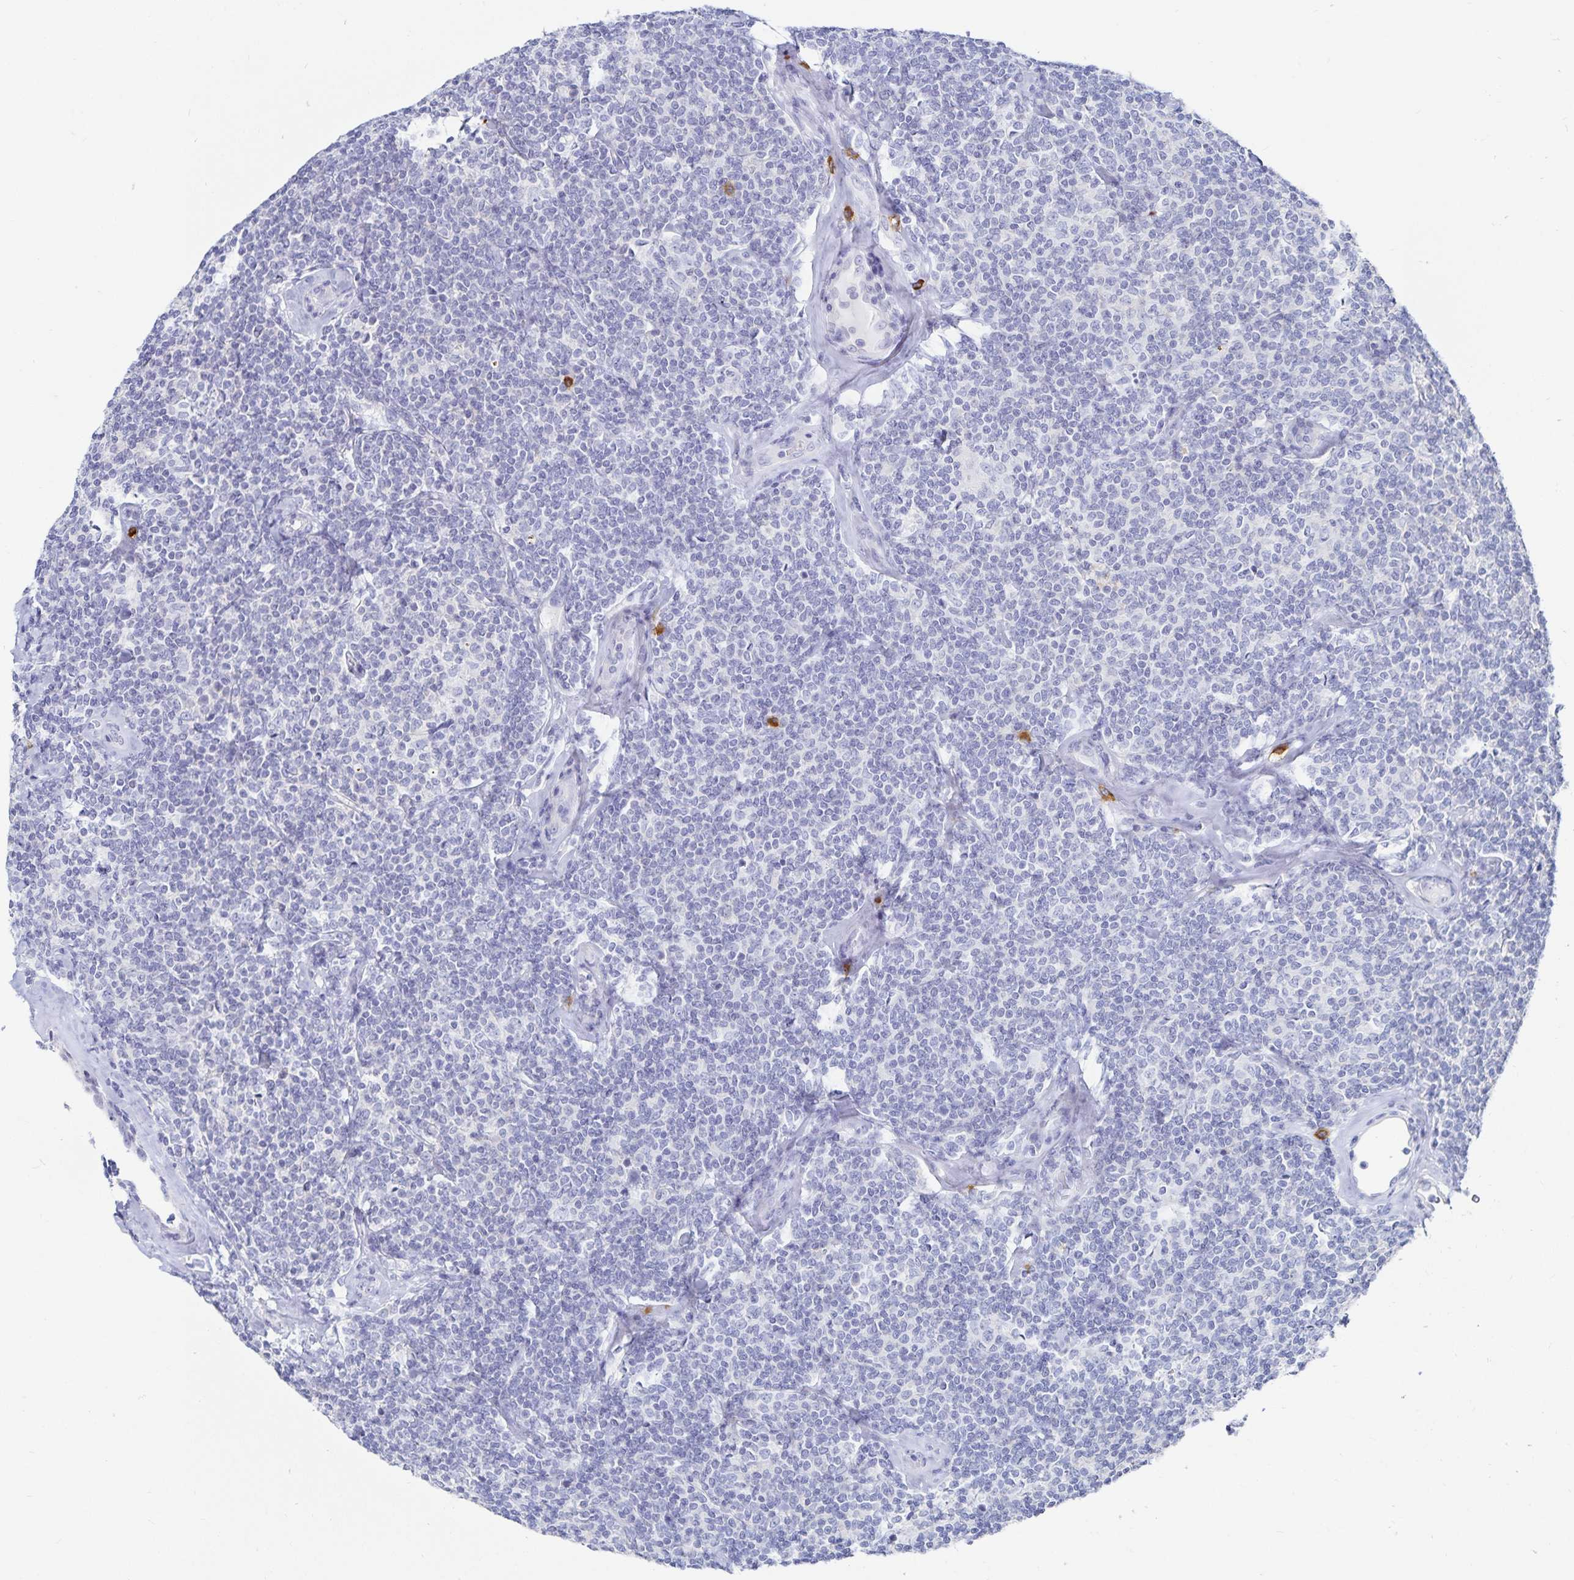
{"staining": {"intensity": "negative", "quantity": "none", "location": "none"}, "tissue": "lymphoma", "cell_type": "Tumor cells", "image_type": "cancer", "snomed": [{"axis": "morphology", "description": "Malignant lymphoma, non-Hodgkin's type, Low grade"}, {"axis": "topography", "description": "Lymph node"}], "caption": "DAB immunohistochemical staining of human low-grade malignant lymphoma, non-Hodgkin's type demonstrates no significant expression in tumor cells.", "gene": "TNIP1", "patient": {"sex": "female", "age": 56}}